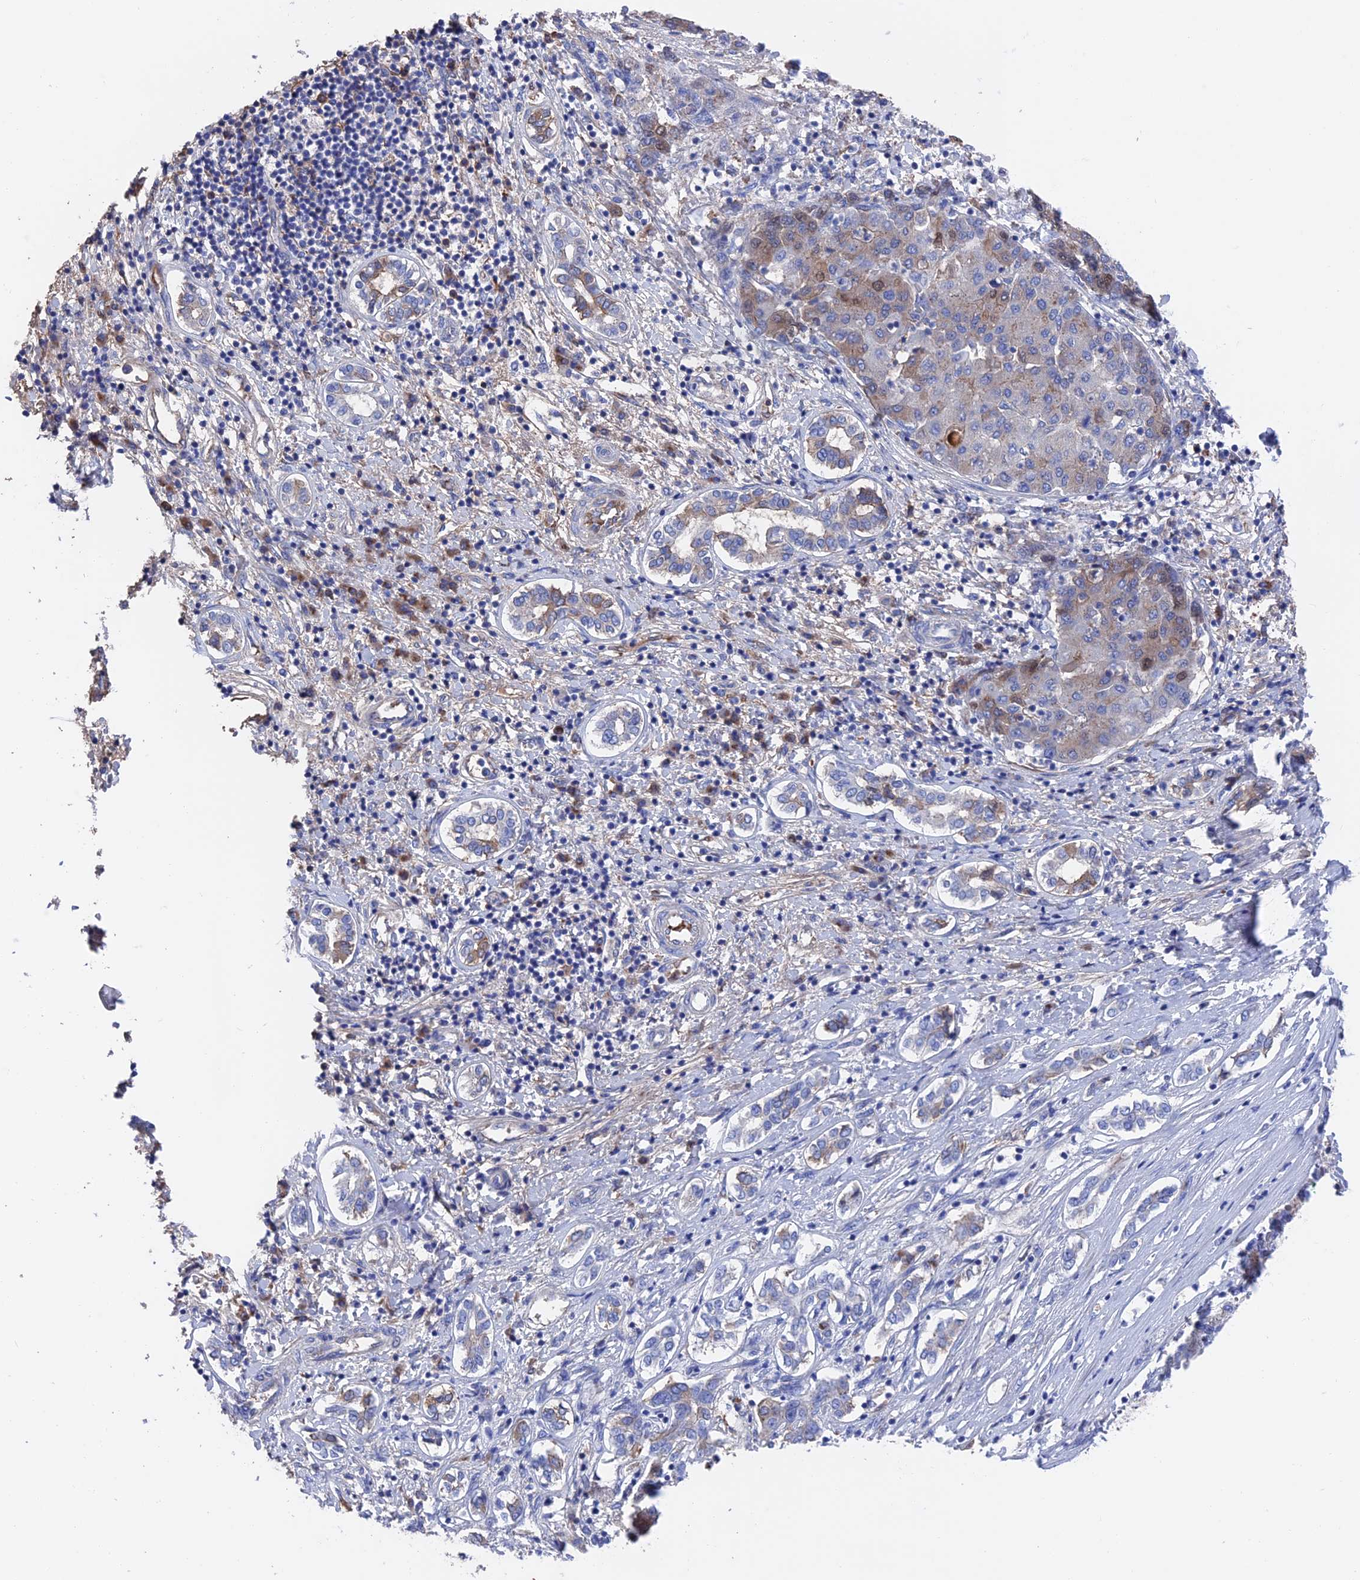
{"staining": {"intensity": "moderate", "quantity": "<25%", "location": "cytoplasmic/membranous"}, "tissue": "liver cancer", "cell_type": "Tumor cells", "image_type": "cancer", "snomed": [{"axis": "morphology", "description": "Carcinoma, Hepatocellular, NOS"}, {"axis": "topography", "description": "Liver"}], "caption": "Human liver hepatocellular carcinoma stained for a protein (brown) demonstrates moderate cytoplasmic/membranous positive positivity in about <25% of tumor cells.", "gene": "HPF1", "patient": {"sex": "male", "age": 65}}